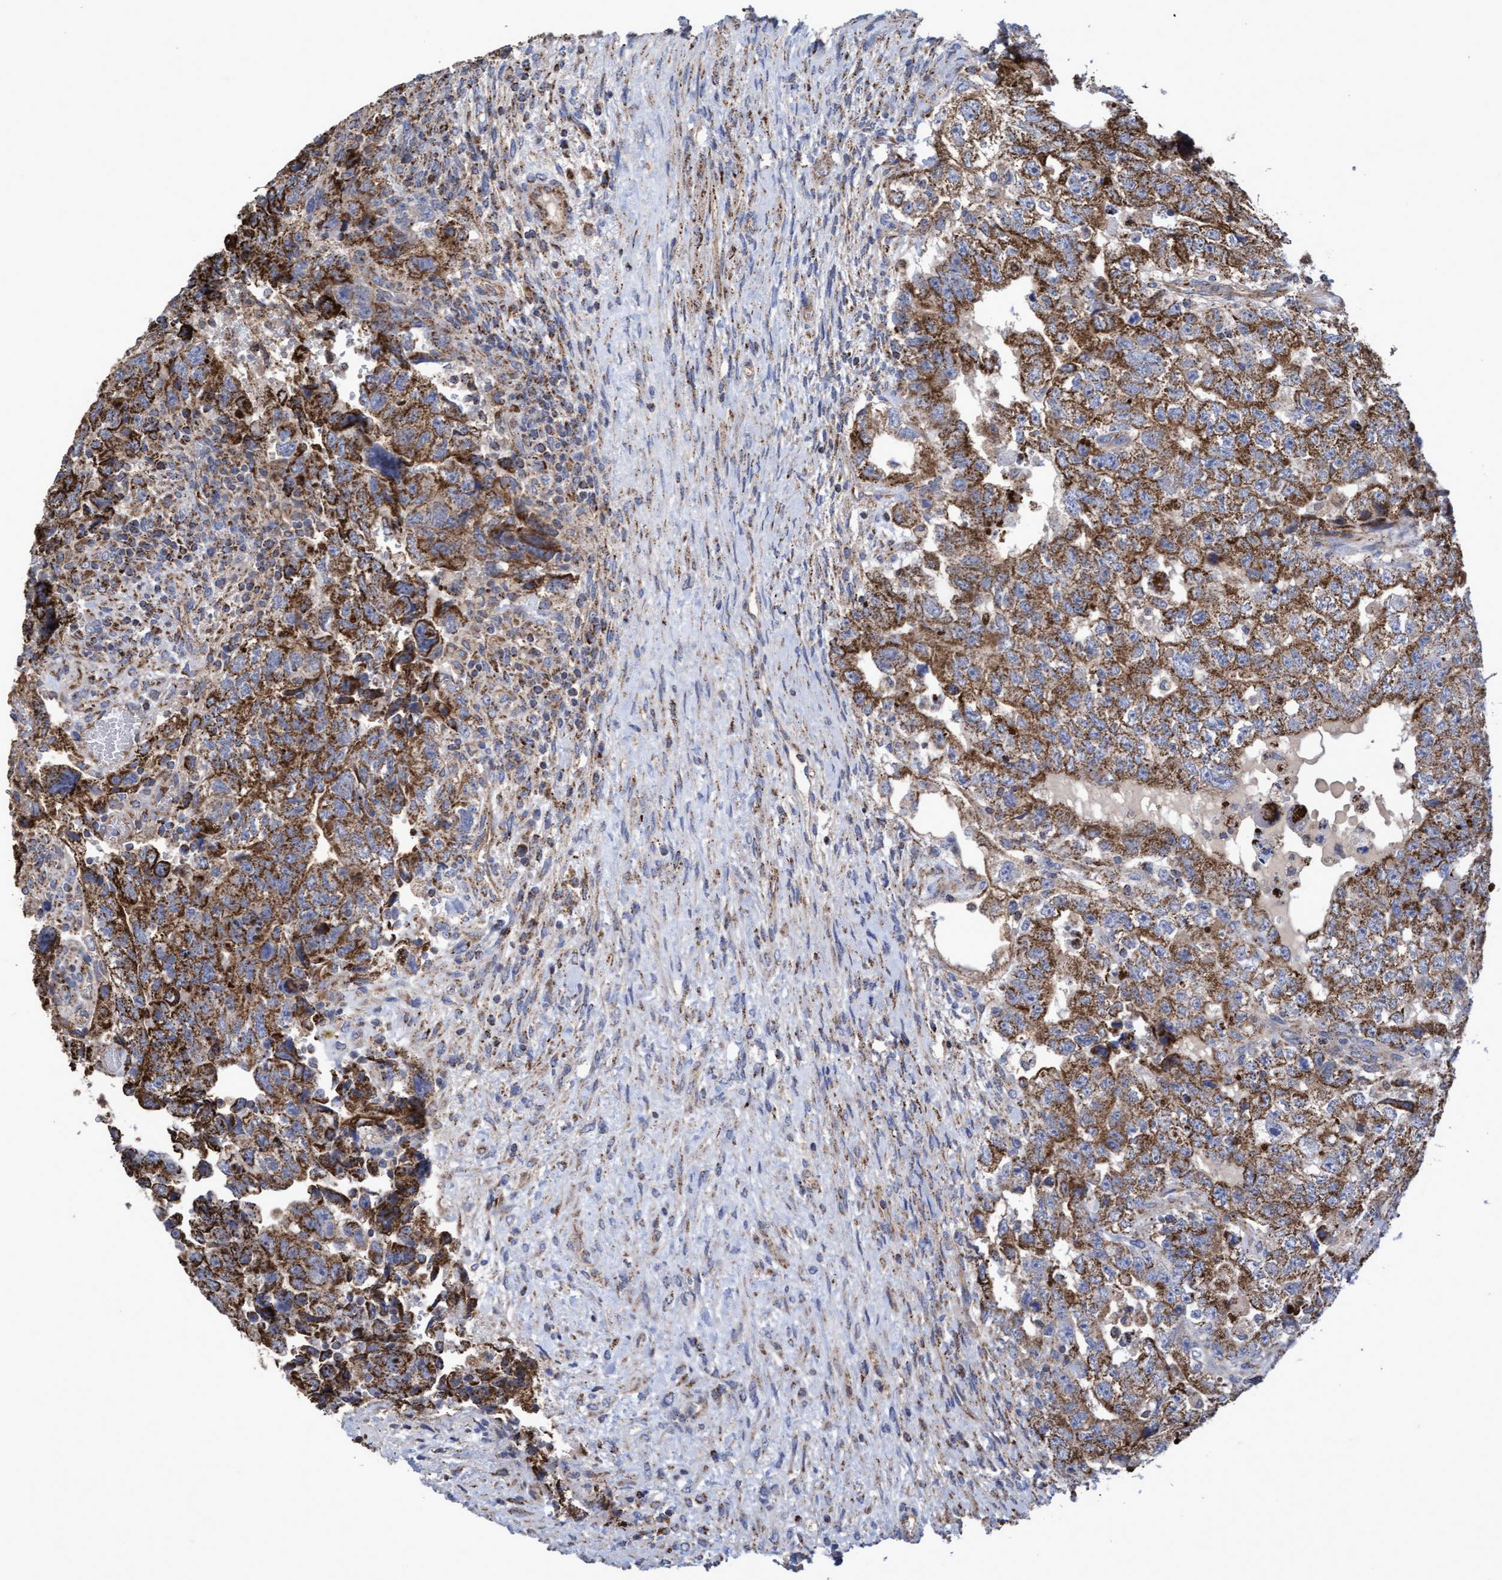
{"staining": {"intensity": "moderate", "quantity": ">75%", "location": "cytoplasmic/membranous"}, "tissue": "testis cancer", "cell_type": "Tumor cells", "image_type": "cancer", "snomed": [{"axis": "morphology", "description": "Carcinoma, Embryonal, NOS"}, {"axis": "topography", "description": "Testis"}], "caption": "IHC of human testis cancer (embryonal carcinoma) displays medium levels of moderate cytoplasmic/membranous positivity in about >75% of tumor cells.", "gene": "COBL", "patient": {"sex": "male", "age": 36}}